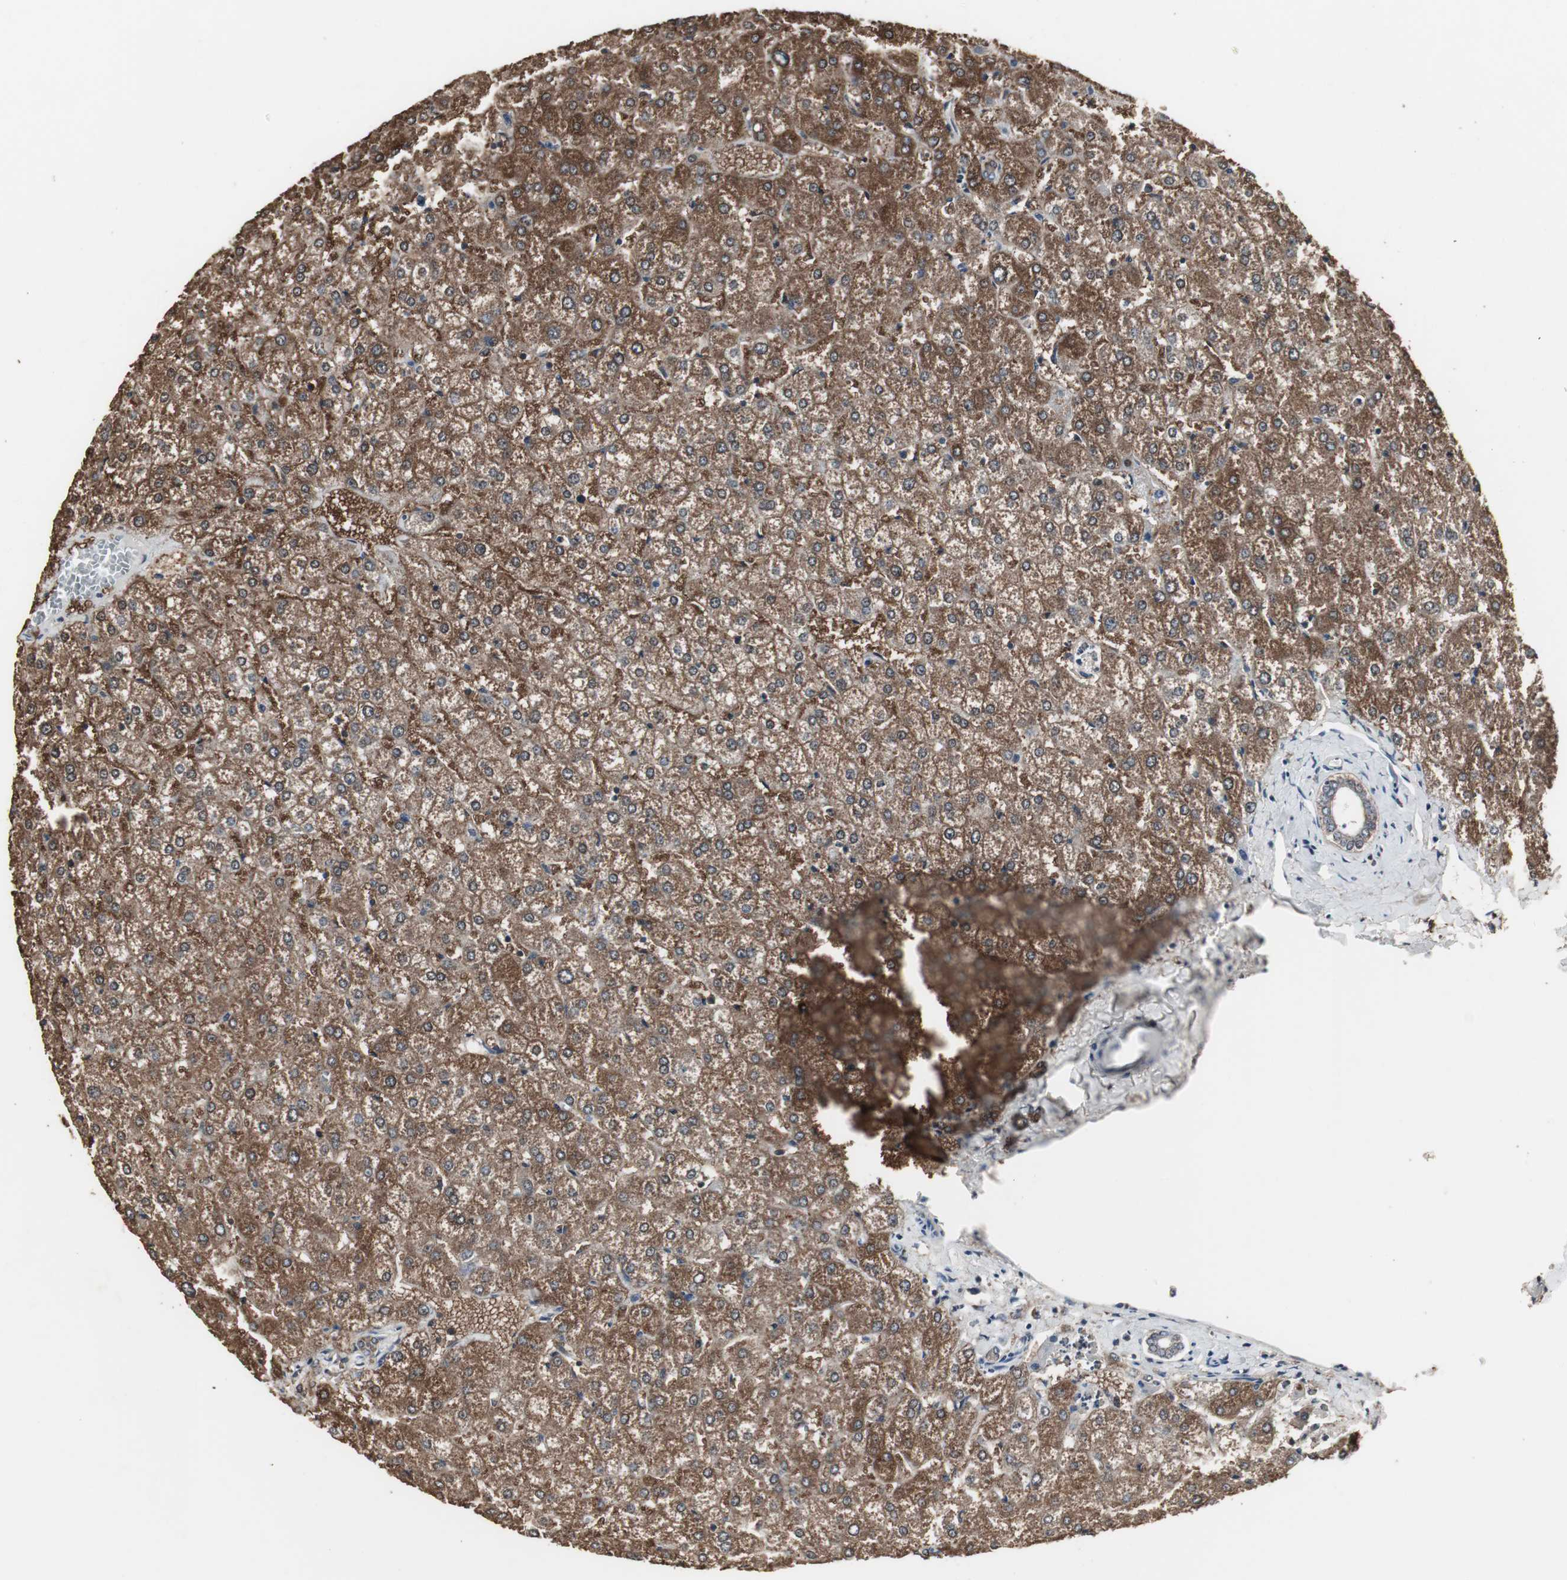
{"staining": {"intensity": "strong", "quantity": ">75%", "location": "cytoplasmic/membranous"}, "tissue": "liver", "cell_type": "Cholangiocytes", "image_type": "normal", "snomed": [{"axis": "morphology", "description": "Normal tissue, NOS"}, {"axis": "topography", "description": "Liver"}], "caption": "The image demonstrates a brown stain indicating the presence of a protein in the cytoplasmic/membranous of cholangiocytes in liver. Nuclei are stained in blue.", "gene": "HPRT1", "patient": {"sex": "female", "age": 32}}